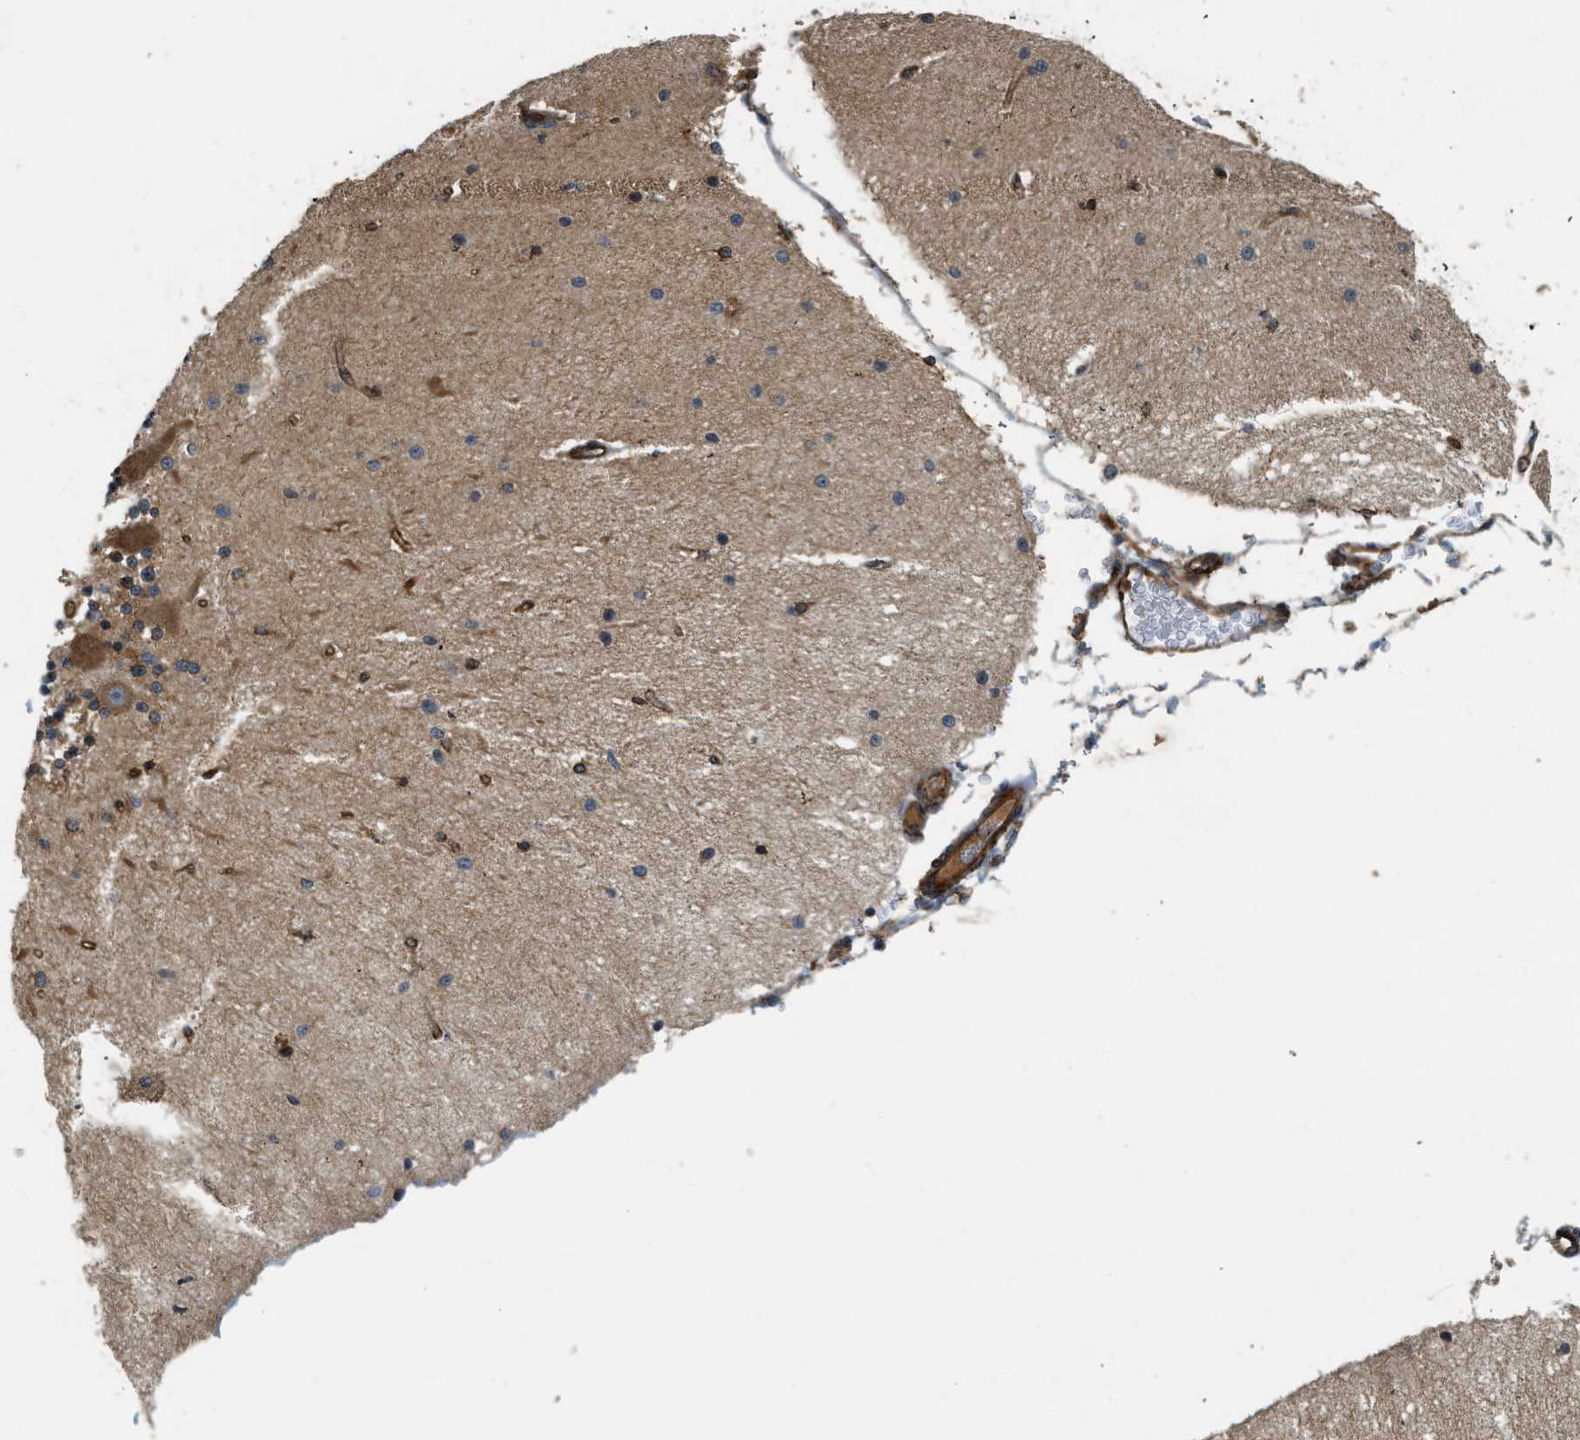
{"staining": {"intensity": "moderate", "quantity": "25%-75%", "location": "cytoplasmic/membranous"}, "tissue": "cerebellum", "cell_type": "Cells in granular layer", "image_type": "normal", "snomed": [{"axis": "morphology", "description": "Normal tissue, NOS"}, {"axis": "topography", "description": "Cerebellum"}], "caption": "Immunohistochemistry (IHC) staining of benign cerebellum, which demonstrates medium levels of moderate cytoplasmic/membranous staining in approximately 25%-75% of cells in granular layer indicating moderate cytoplasmic/membranous protein expression. The staining was performed using DAB (3,3'-diaminobenzidine) (brown) for protein detection and nuclei were counterstained in hematoxylin (blue).", "gene": "HIP1", "patient": {"sex": "female", "age": 54}}